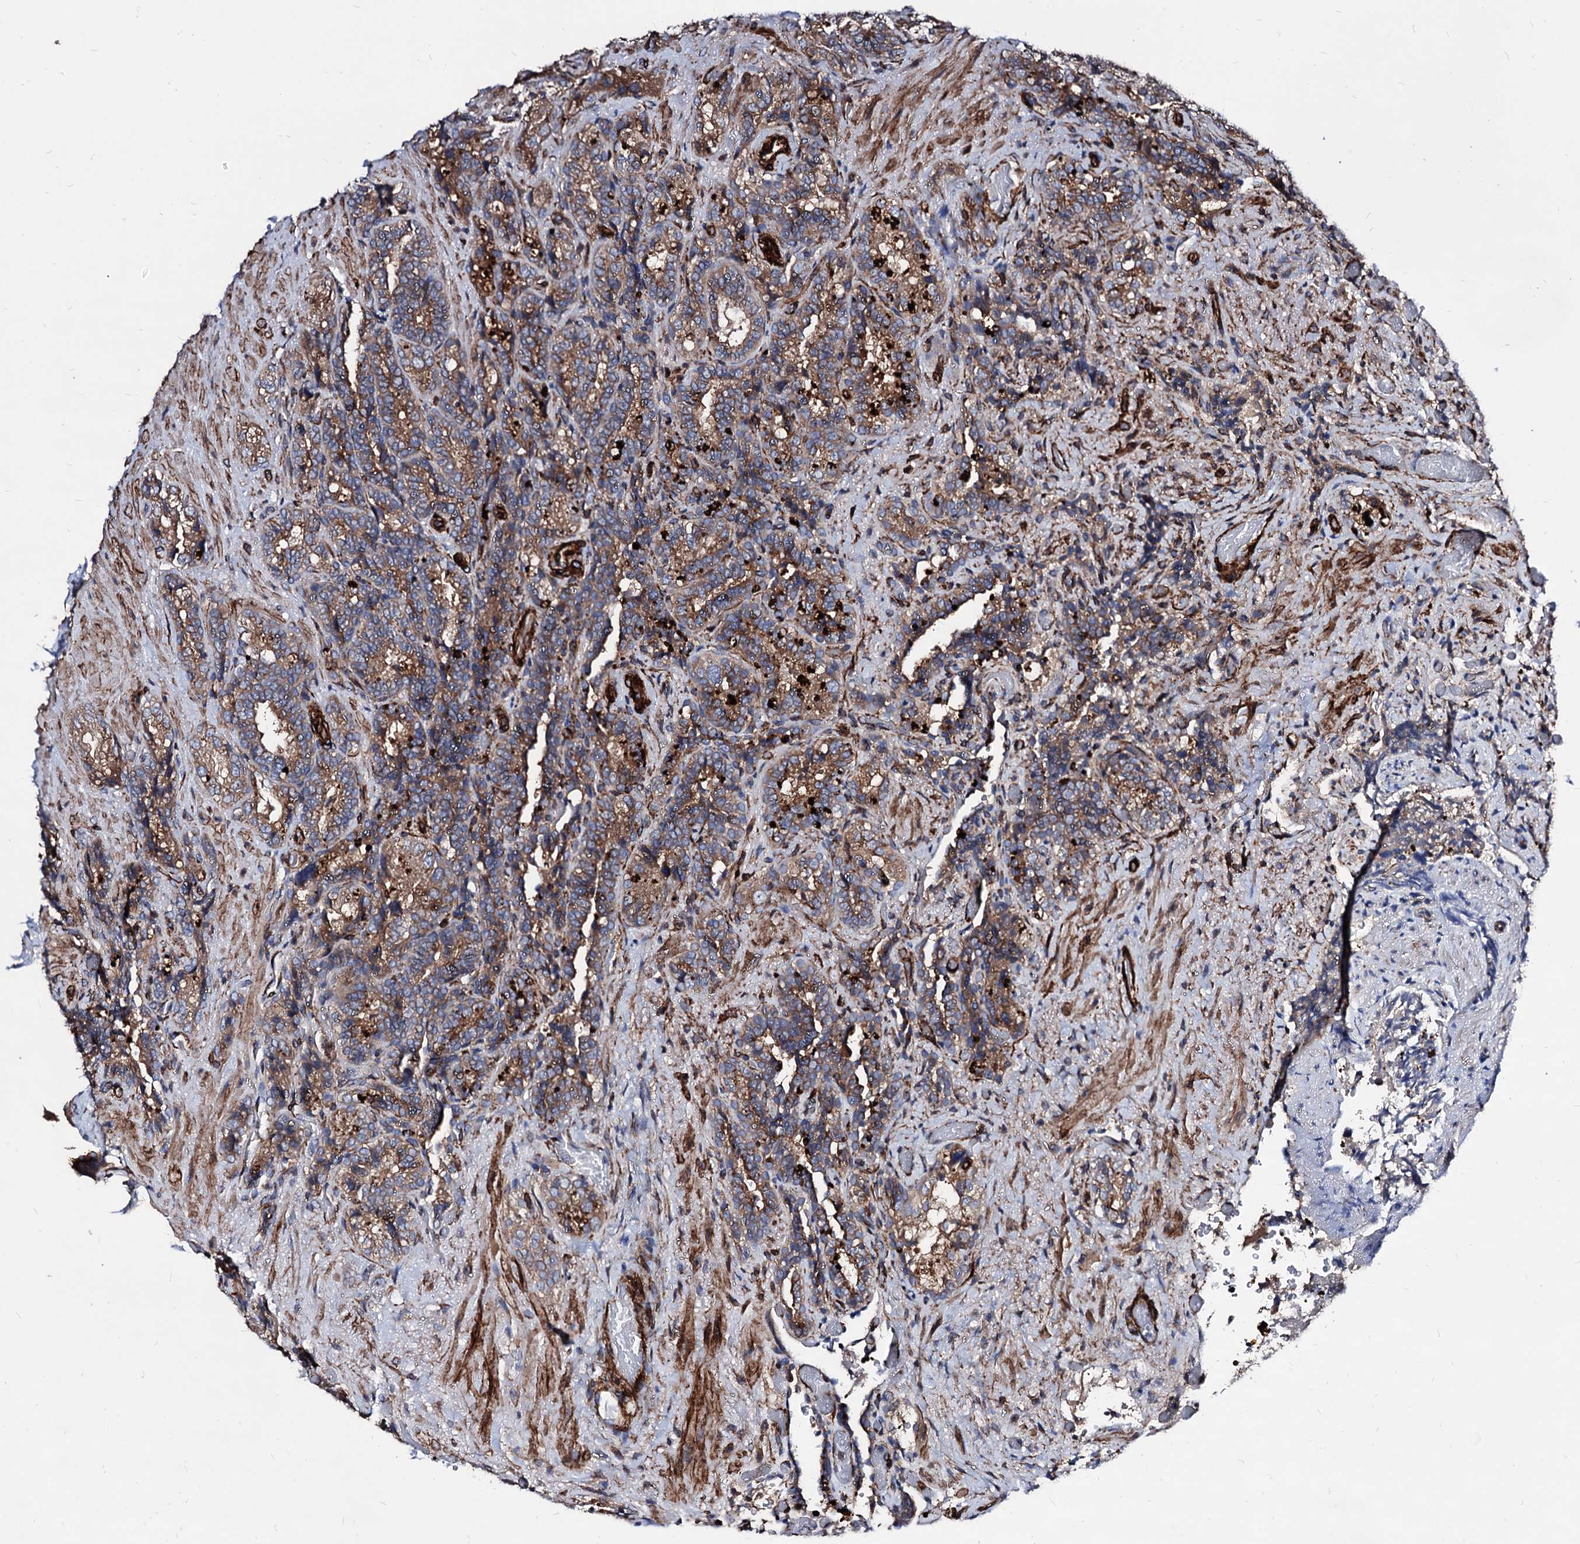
{"staining": {"intensity": "moderate", "quantity": "25%-75%", "location": "cytoplasmic/membranous"}, "tissue": "seminal vesicle", "cell_type": "Glandular cells", "image_type": "normal", "snomed": [{"axis": "morphology", "description": "Normal tissue, NOS"}, {"axis": "topography", "description": "Prostate and seminal vesicle, NOS"}, {"axis": "topography", "description": "Prostate"}, {"axis": "topography", "description": "Seminal veicle"}], "caption": "Moderate cytoplasmic/membranous expression is identified in about 25%-75% of glandular cells in normal seminal vesicle. Using DAB (3,3'-diaminobenzidine) (brown) and hematoxylin (blue) stains, captured at high magnification using brightfield microscopy.", "gene": "WDR11", "patient": {"sex": "male", "age": 67}}